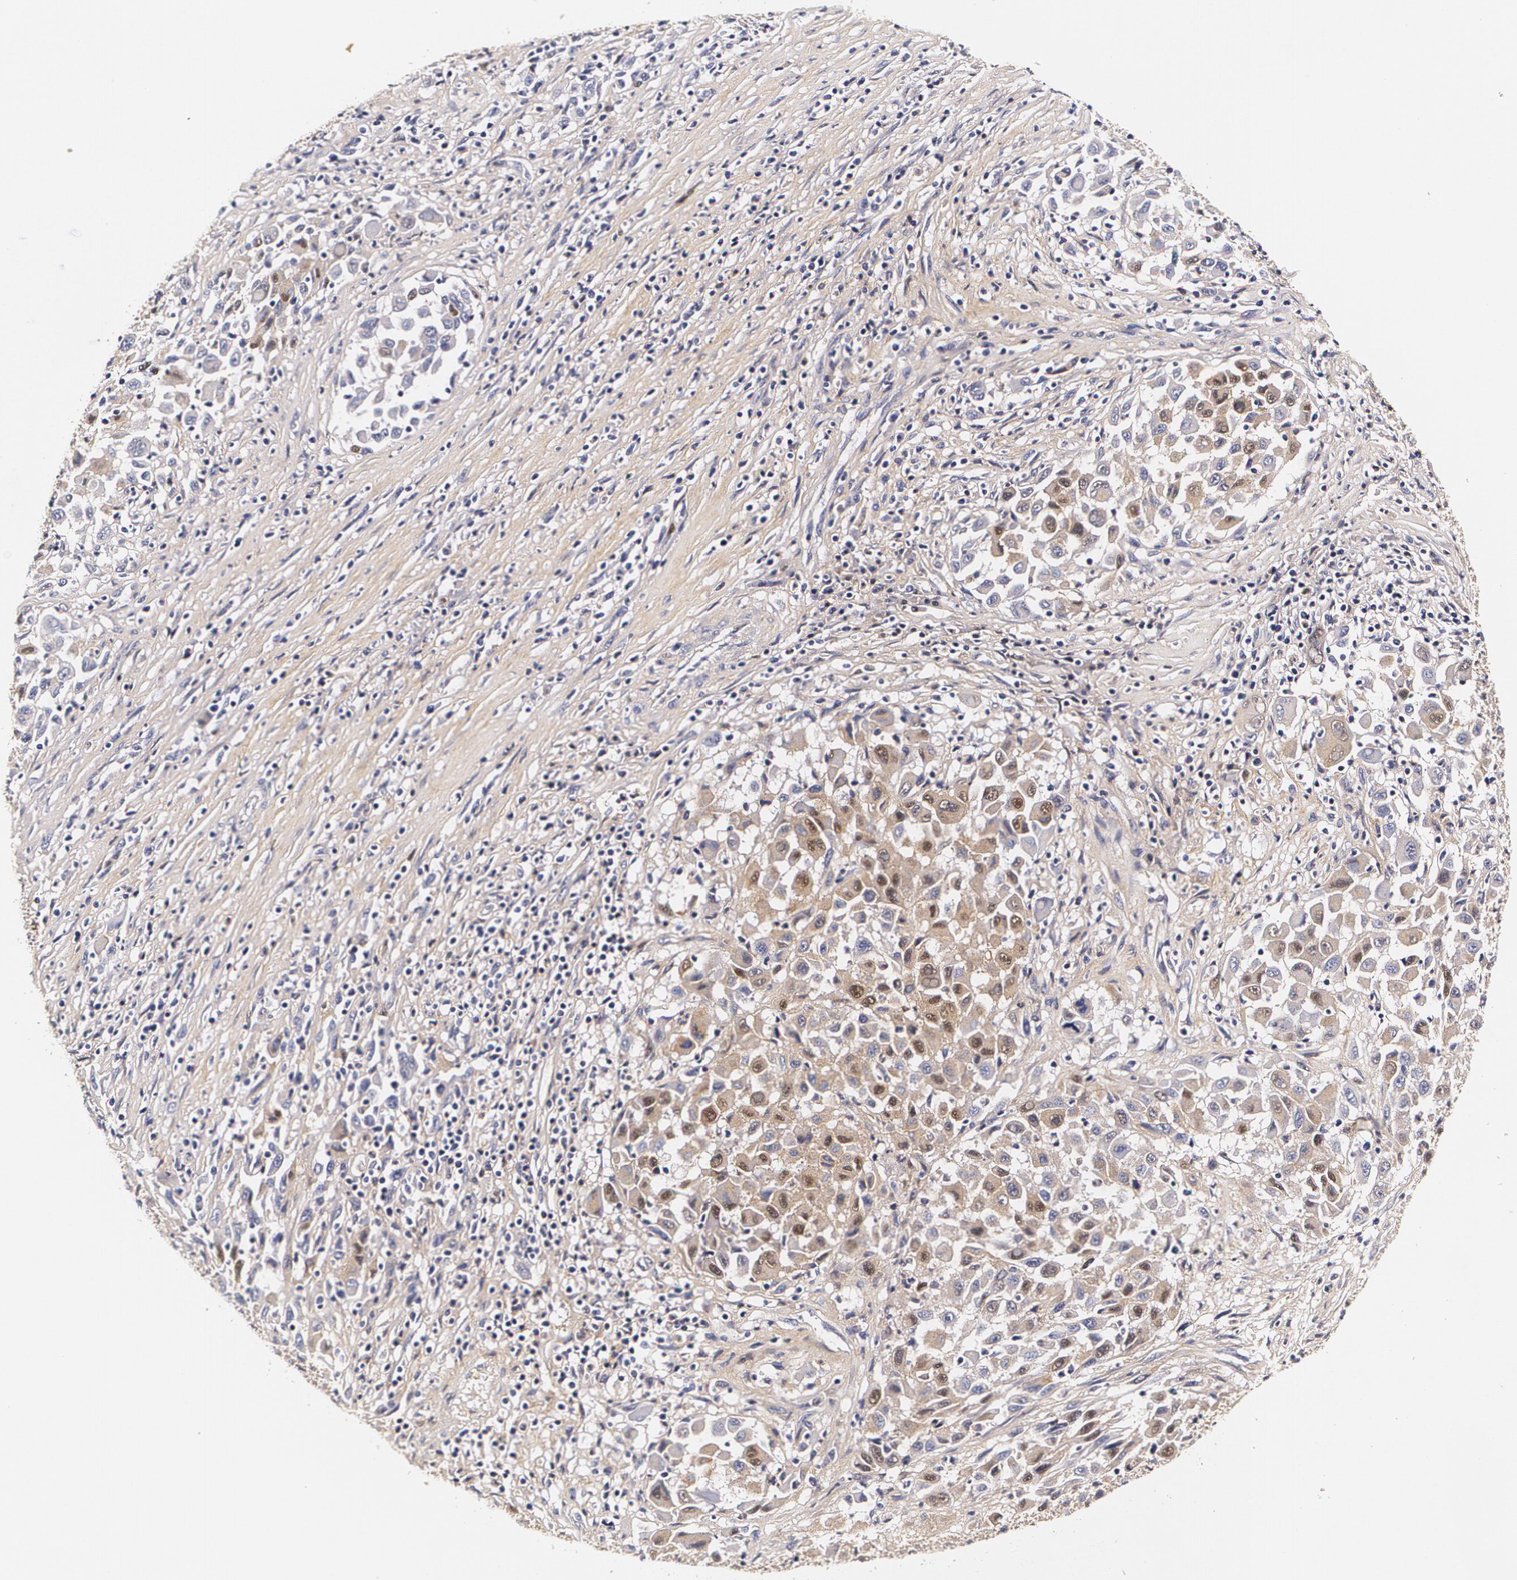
{"staining": {"intensity": "weak", "quantity": "<25%", "location": "cytoplasmic/membranous,nuclear"}, "tissue": "melanoma", "cell_type": "Tumor cells", "image_type": "cancer", "snomed": [{"axis": "morphology", "description": "Malignant melanoma, Metastatic site"}, {"axis": "topography", "description": "Lymph node"}], "caption": "This is an IHC photomicrograph of human melanoma. There is no expression in tumor cells.", "gene": "TTR", "patient": {"sex": "male", "age": 61}}